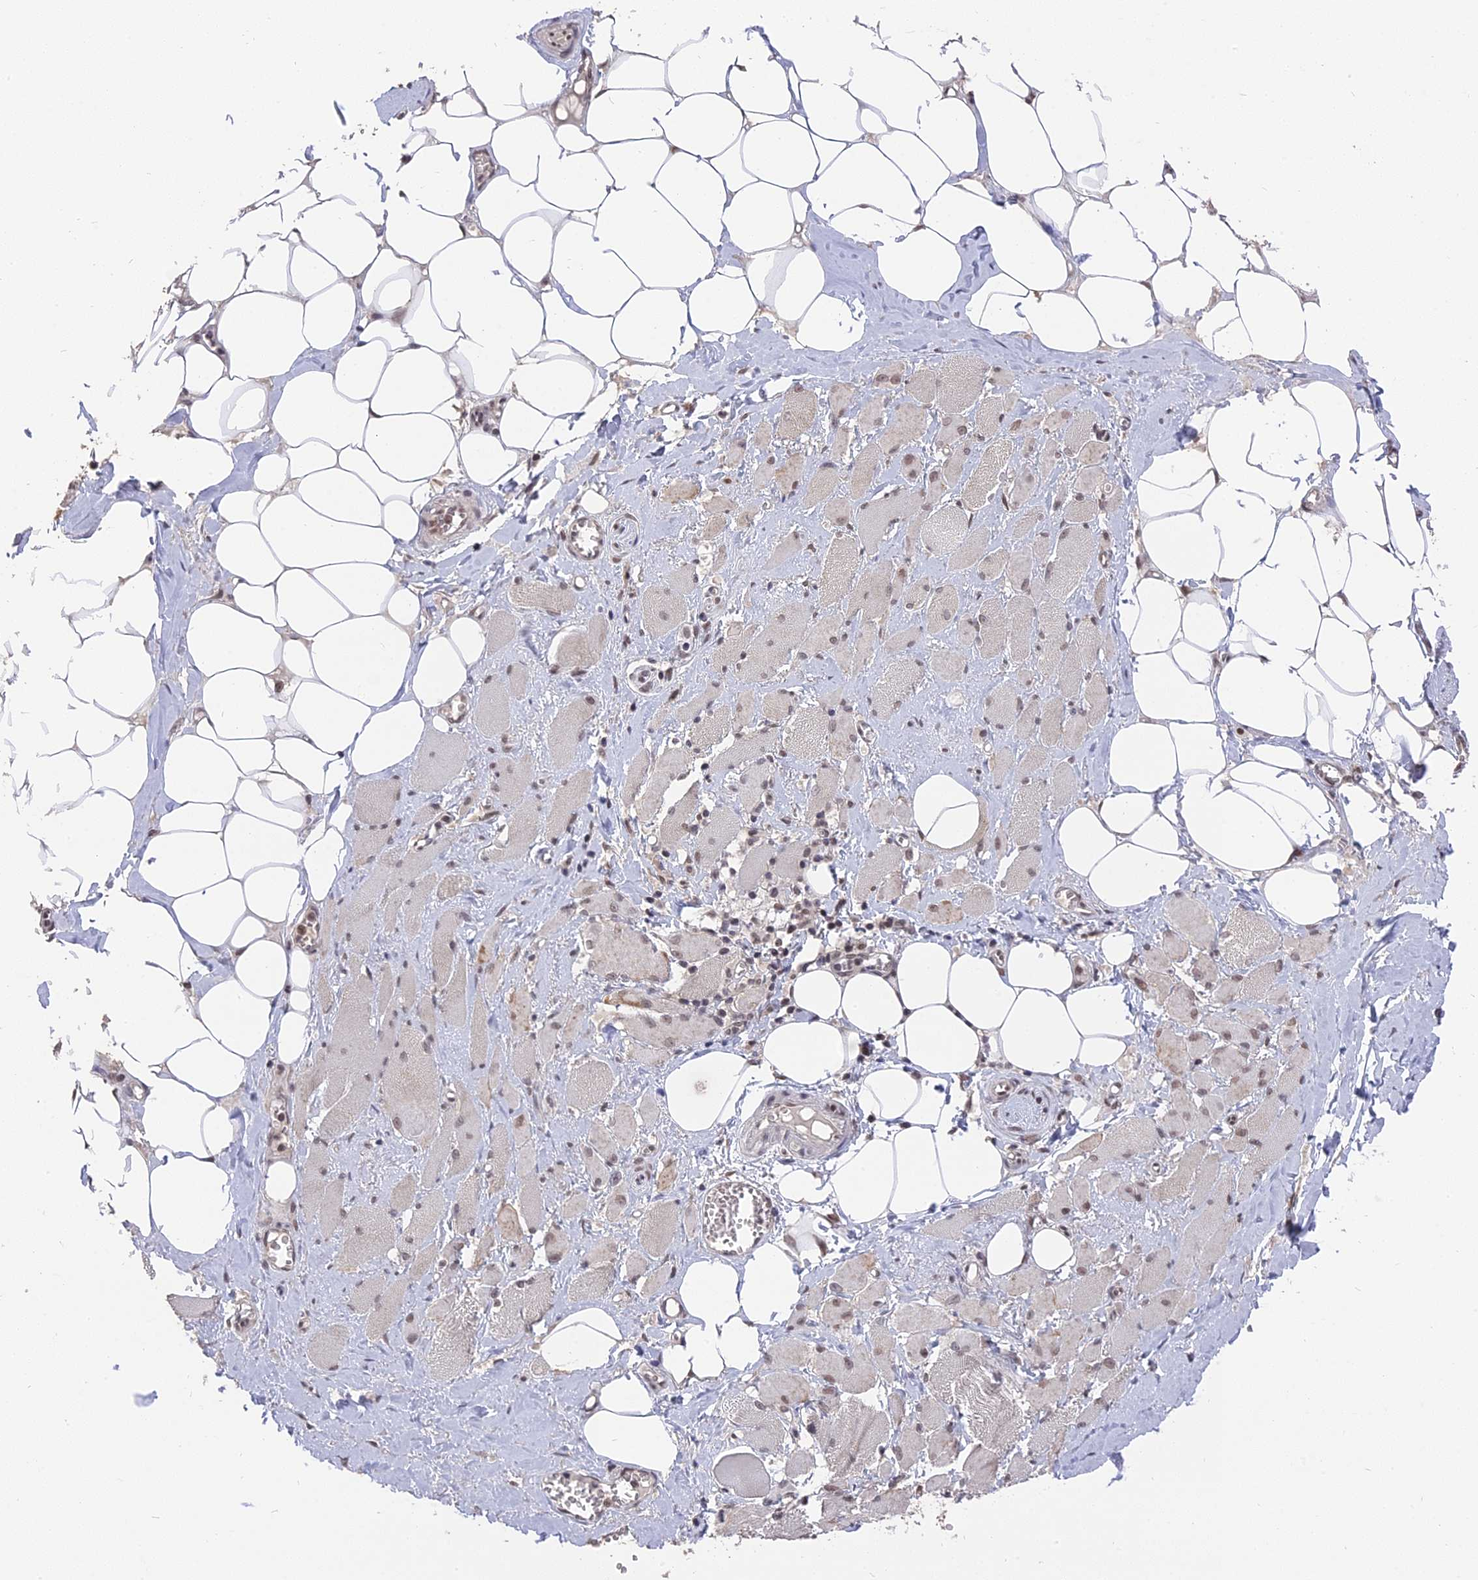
{"staining": {"intensity": "moderate", "quantity": "25%-75%", "location": "nuclear"}, "tissue": "skeletal muscle", "cell_type": "Myocytes", "image_type": "normal", "snomed": [{"axis": "morphology", "description": "Normal tissue, NOS"}, {"axis": "morphology", "description": "Basal cell carcinoma"}, {"axis": "topography", "description": "Skeletal muscle"}], "caption": "An image of human skeletal muscle stained for a protein reveals moderate nuclear brown staining in myocytes. The protein is stained brown, and the nuclei are stained in blue (DAB IHC with brightfield microscopy, high magnification).", "gene": "NR1H3", "patient": {"sex": "female", "age": 64}}